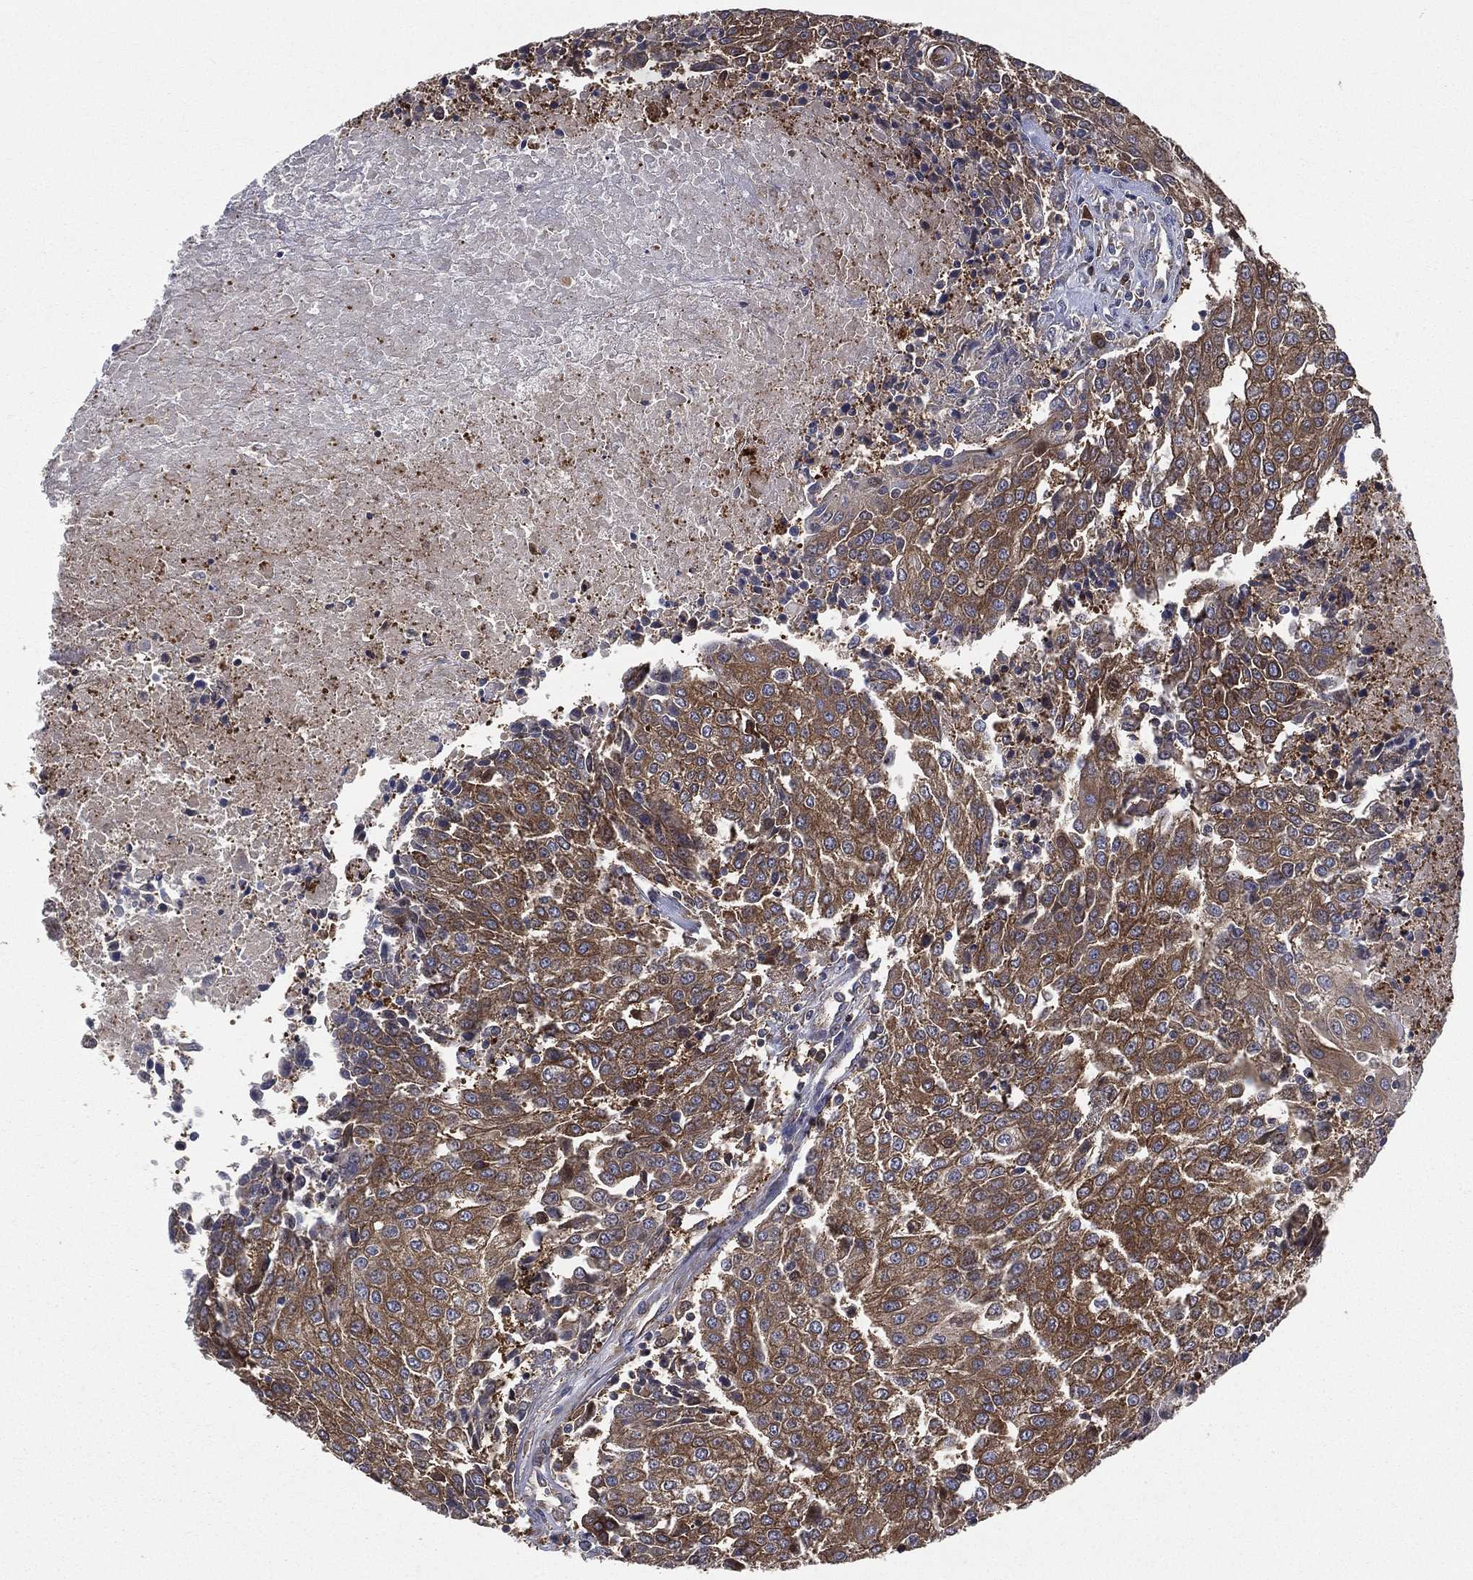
{"staining": {"intensity": "strong", "quantity": "25%-75%", "location": "cytoplasmic/membranous"}, "tissue": "urothelial cancer", "cell_type": "Tumor cells", "image_type": "cancer", "snomed": [{"axis": "morphology", "description": "Urothelial carcinoma, High grade"}, {"axis": "topography", "description": "Urinary bladder"}], "caption": "Strong cytoplasmic/membranous protein expression is appreciated in approximately 25%-75% of tumor cells in urothelial cancer.", "gene": "SMPD3", "patient": {"sex": "female", "age": 85}}